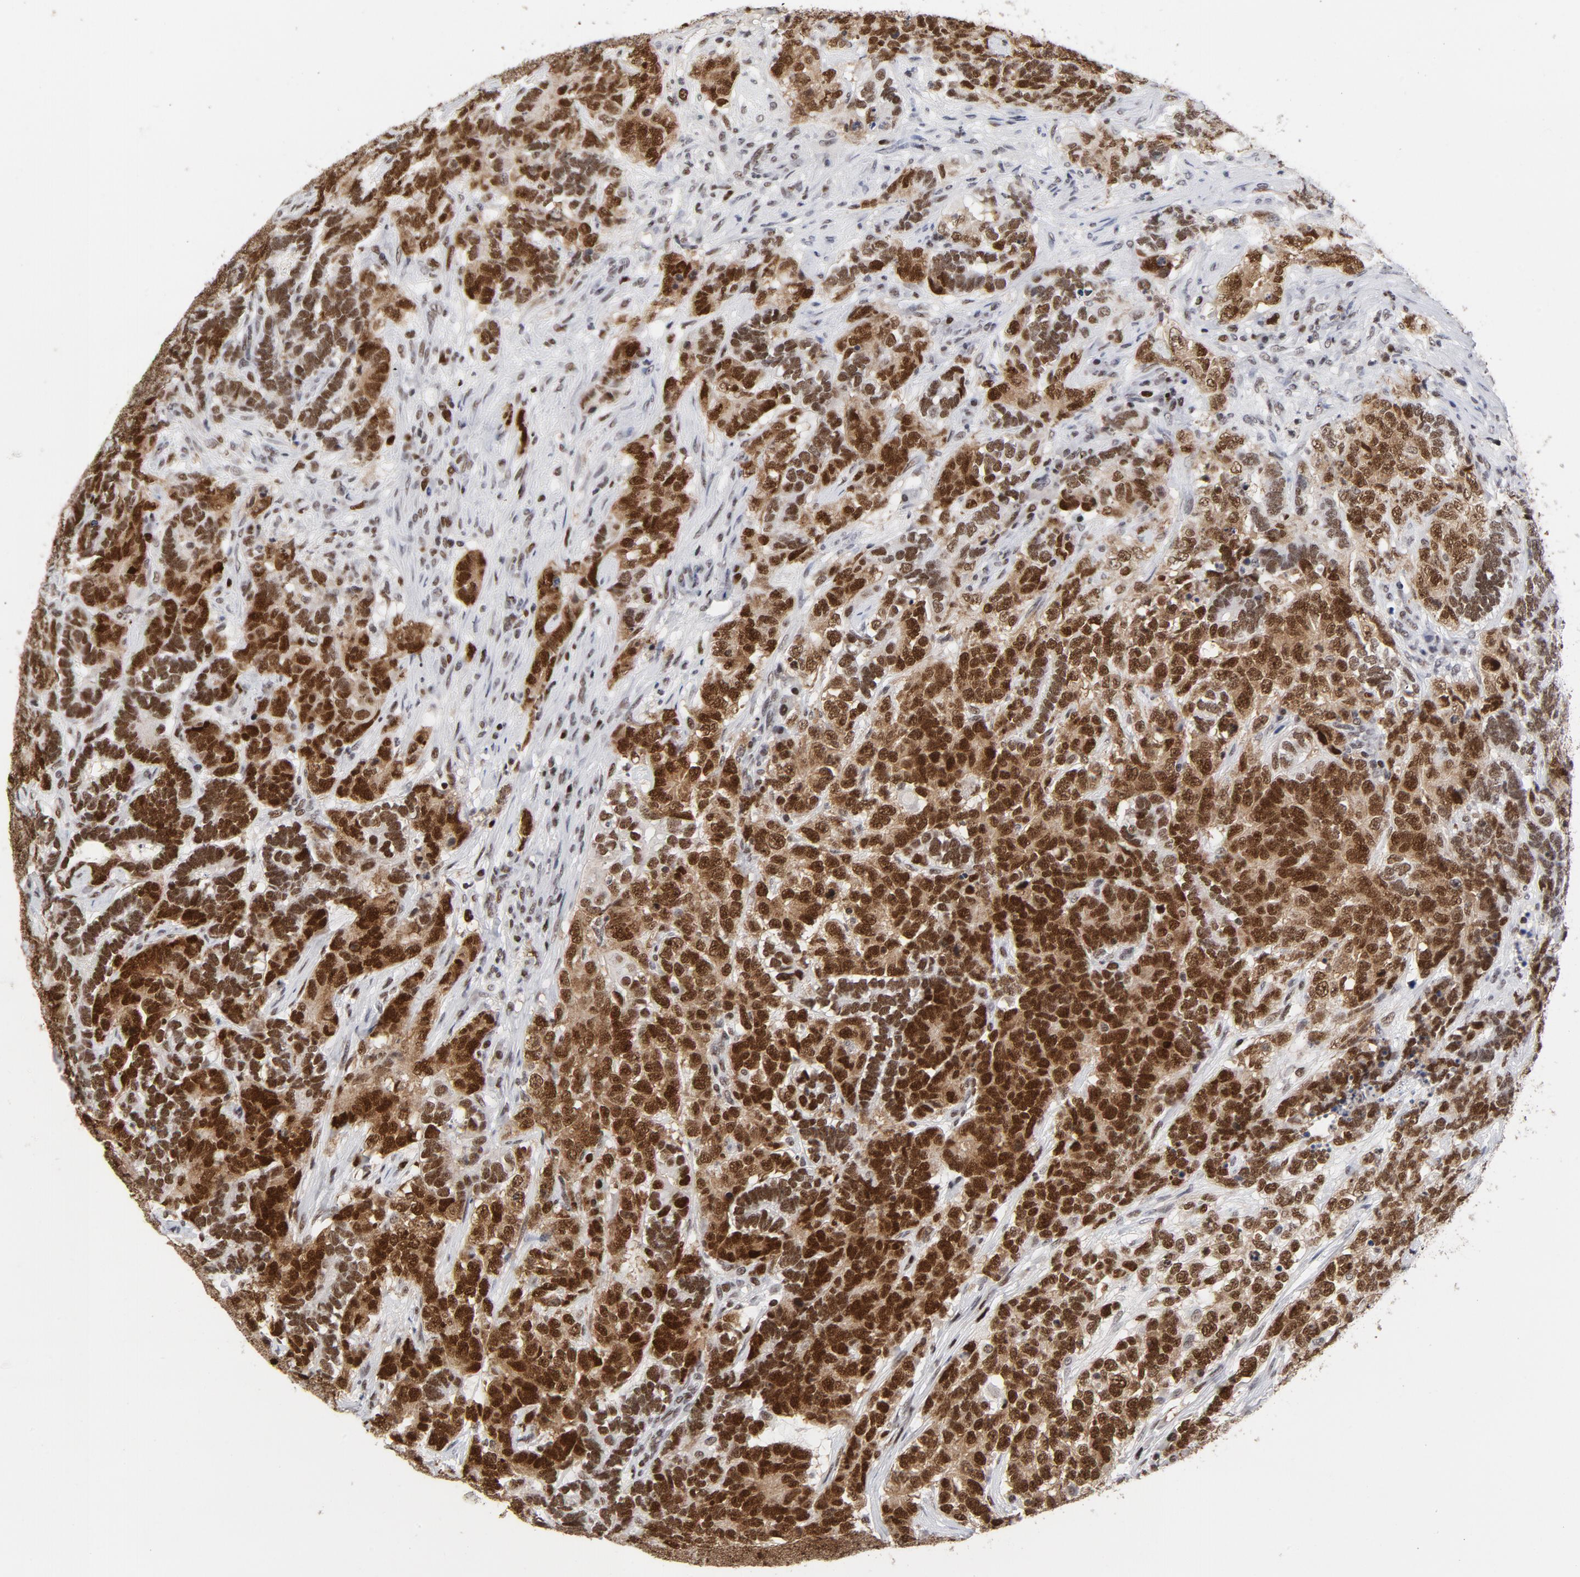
{"staining": {"intensity": "strong", "quantity": ">75%", "location": "cytoplasmic/membranous,nuclear"}, "tissue": "testis cancer", "cell_type": "Tumor cells", "image_type": "cancer", "snomed": [{"axis": "morphology", "description": "Carcinoma, Embryonal, NOS"}, {"axis": "topography", "description": "Testis"}], "caption": "DAB (3,3'-diaminobenzidine) immunohistochemical staining of human testis cancer (embryonal carcinoma) shows strong cytoplasmic/membranous and nuclear protein staining in about >75% of tumor cells. (IHC, brightfield microscopy, high magnification).", "gene": "RFC4", "patient": {"sex": "male", "age": 26}}